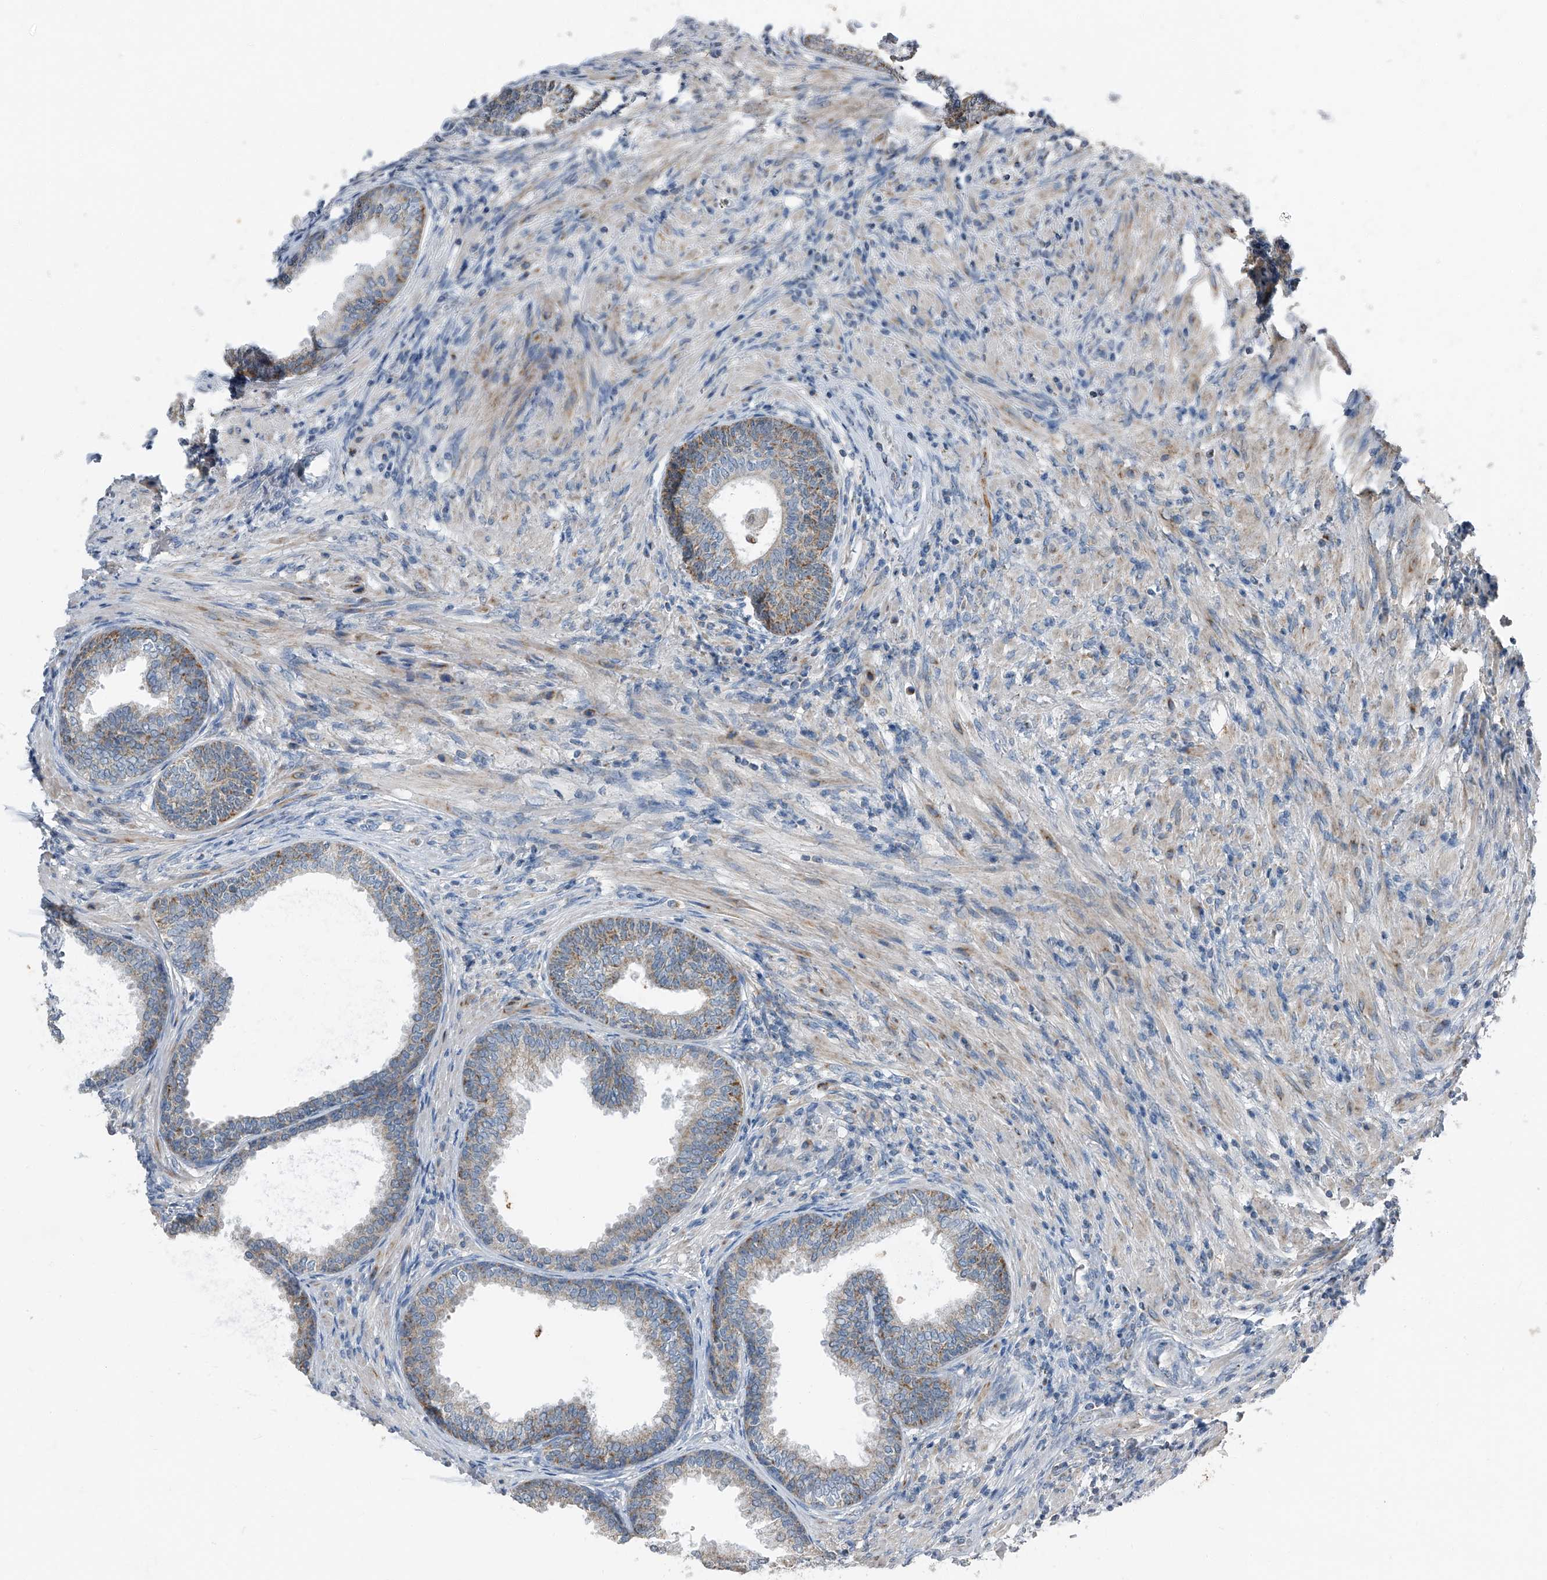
{"staining": {"intensity": "weak", "quantity": "25%-75%", "location": "cytoplasmic/membranous"}, "tissue": "prostate", "cell_type": "Glandular cells", "image_type": "normal", "snomed": [{"axis": "morphology", "description": "Normal tissue, NOS"}, {"axis": "topography", "description": "Prostate"}], "caption": "Glandular cells display weak cytoplasmic/membranous staining in about 25%-75% of cells in unremarkable prostate.", "gene": "CHRNA7", "patient": {"sex": "male", "age": 76}}